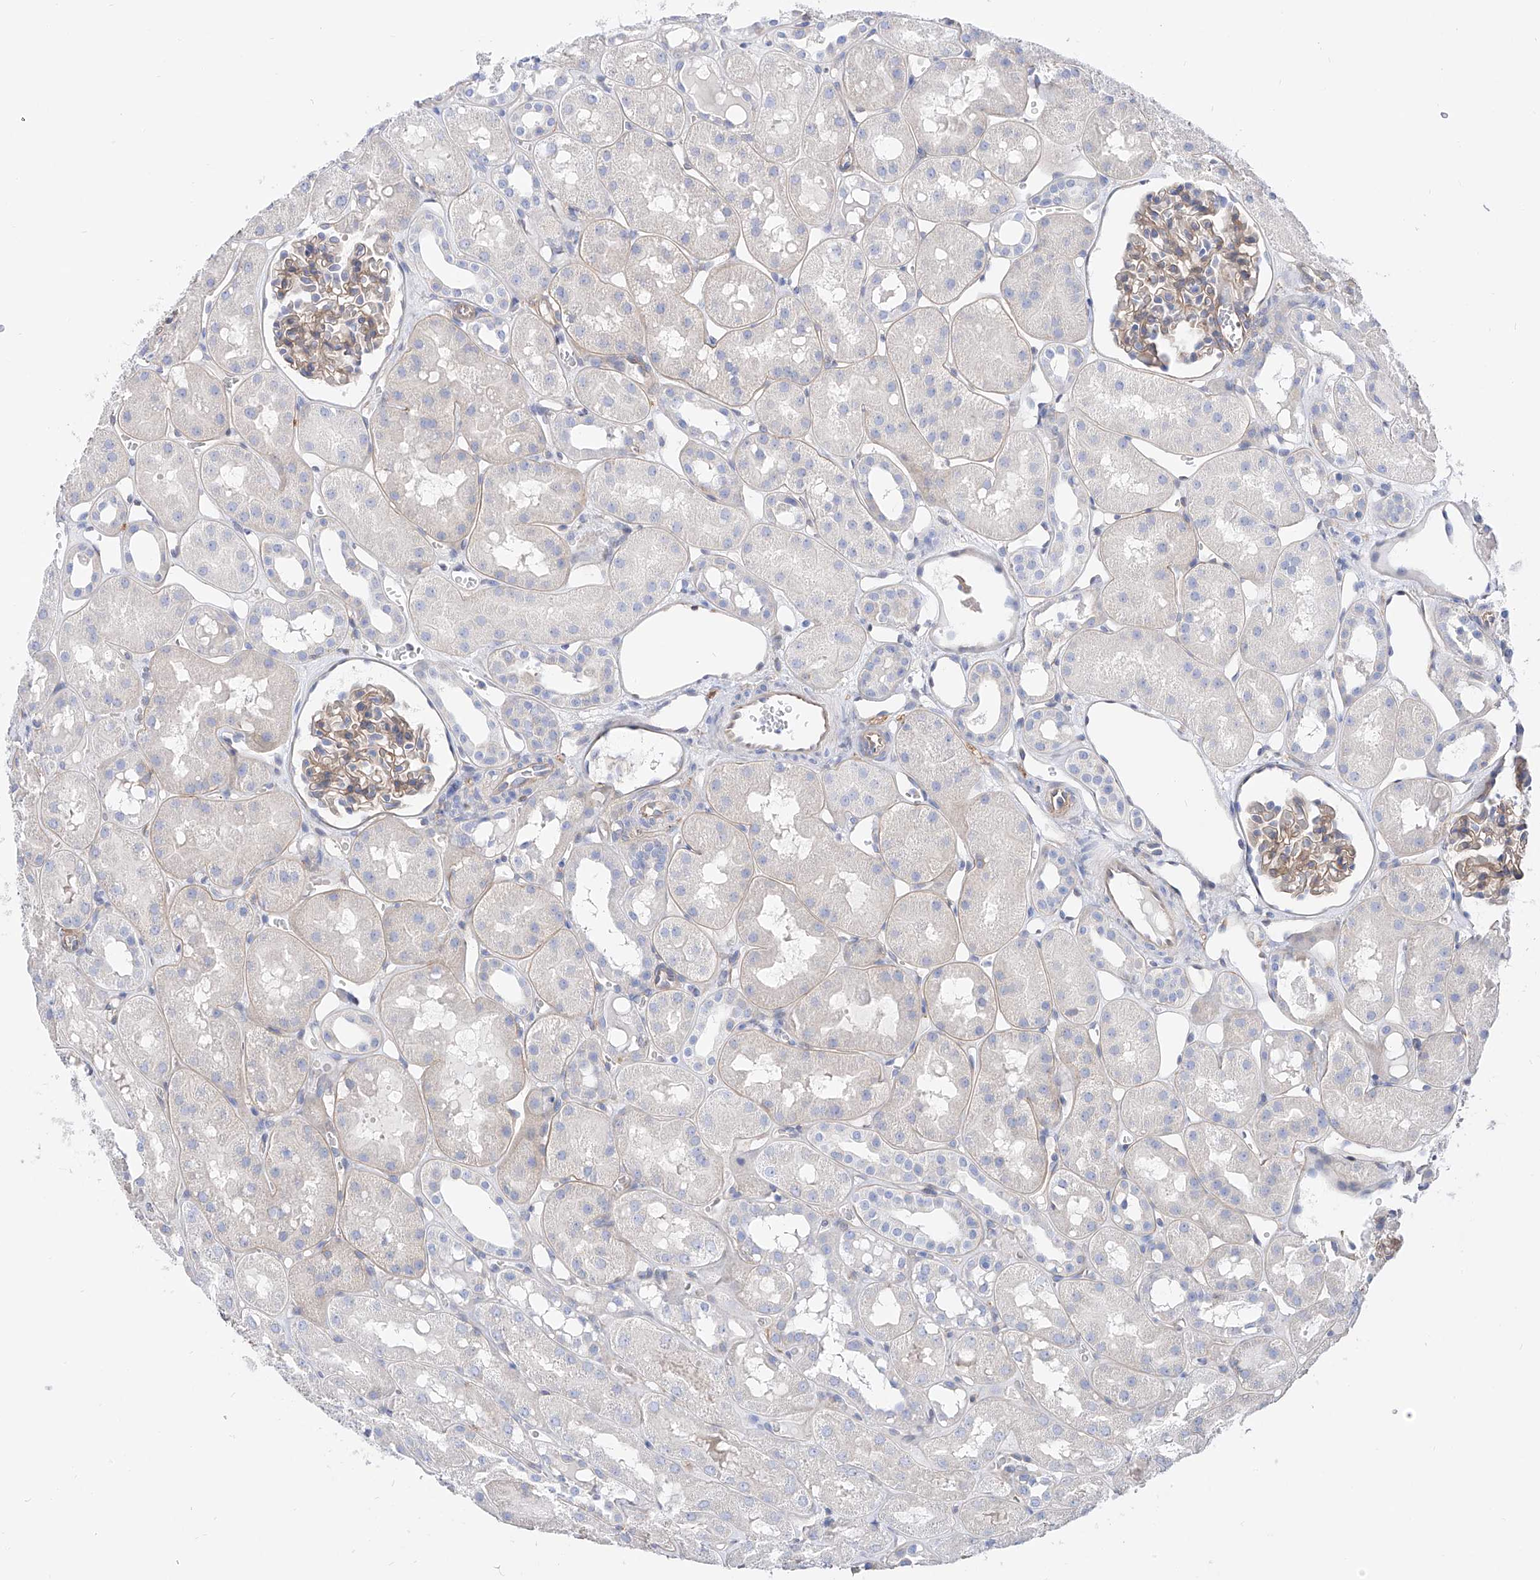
{"staining": {"intensity": "moderate", "quantity": ">75%", "location": "cytoplasmic/membranous"}, "tissue": "kidney", "cell_type": "Cells in glomeruli", "image_type": "normal", "snomed": [{"axis": "morphology", "description": "Normal tissue, NOS"}, {"axis": "topography", "description": "Kidney"}], "caption": "Protein expression analysis of unremarkable human kidney reveals moderate cytoplasmic/membranous expression in approximately >75% of cells in glomeruli.", "gene": "ZNF653", "patient": {"sex": "male", "age": 16}}